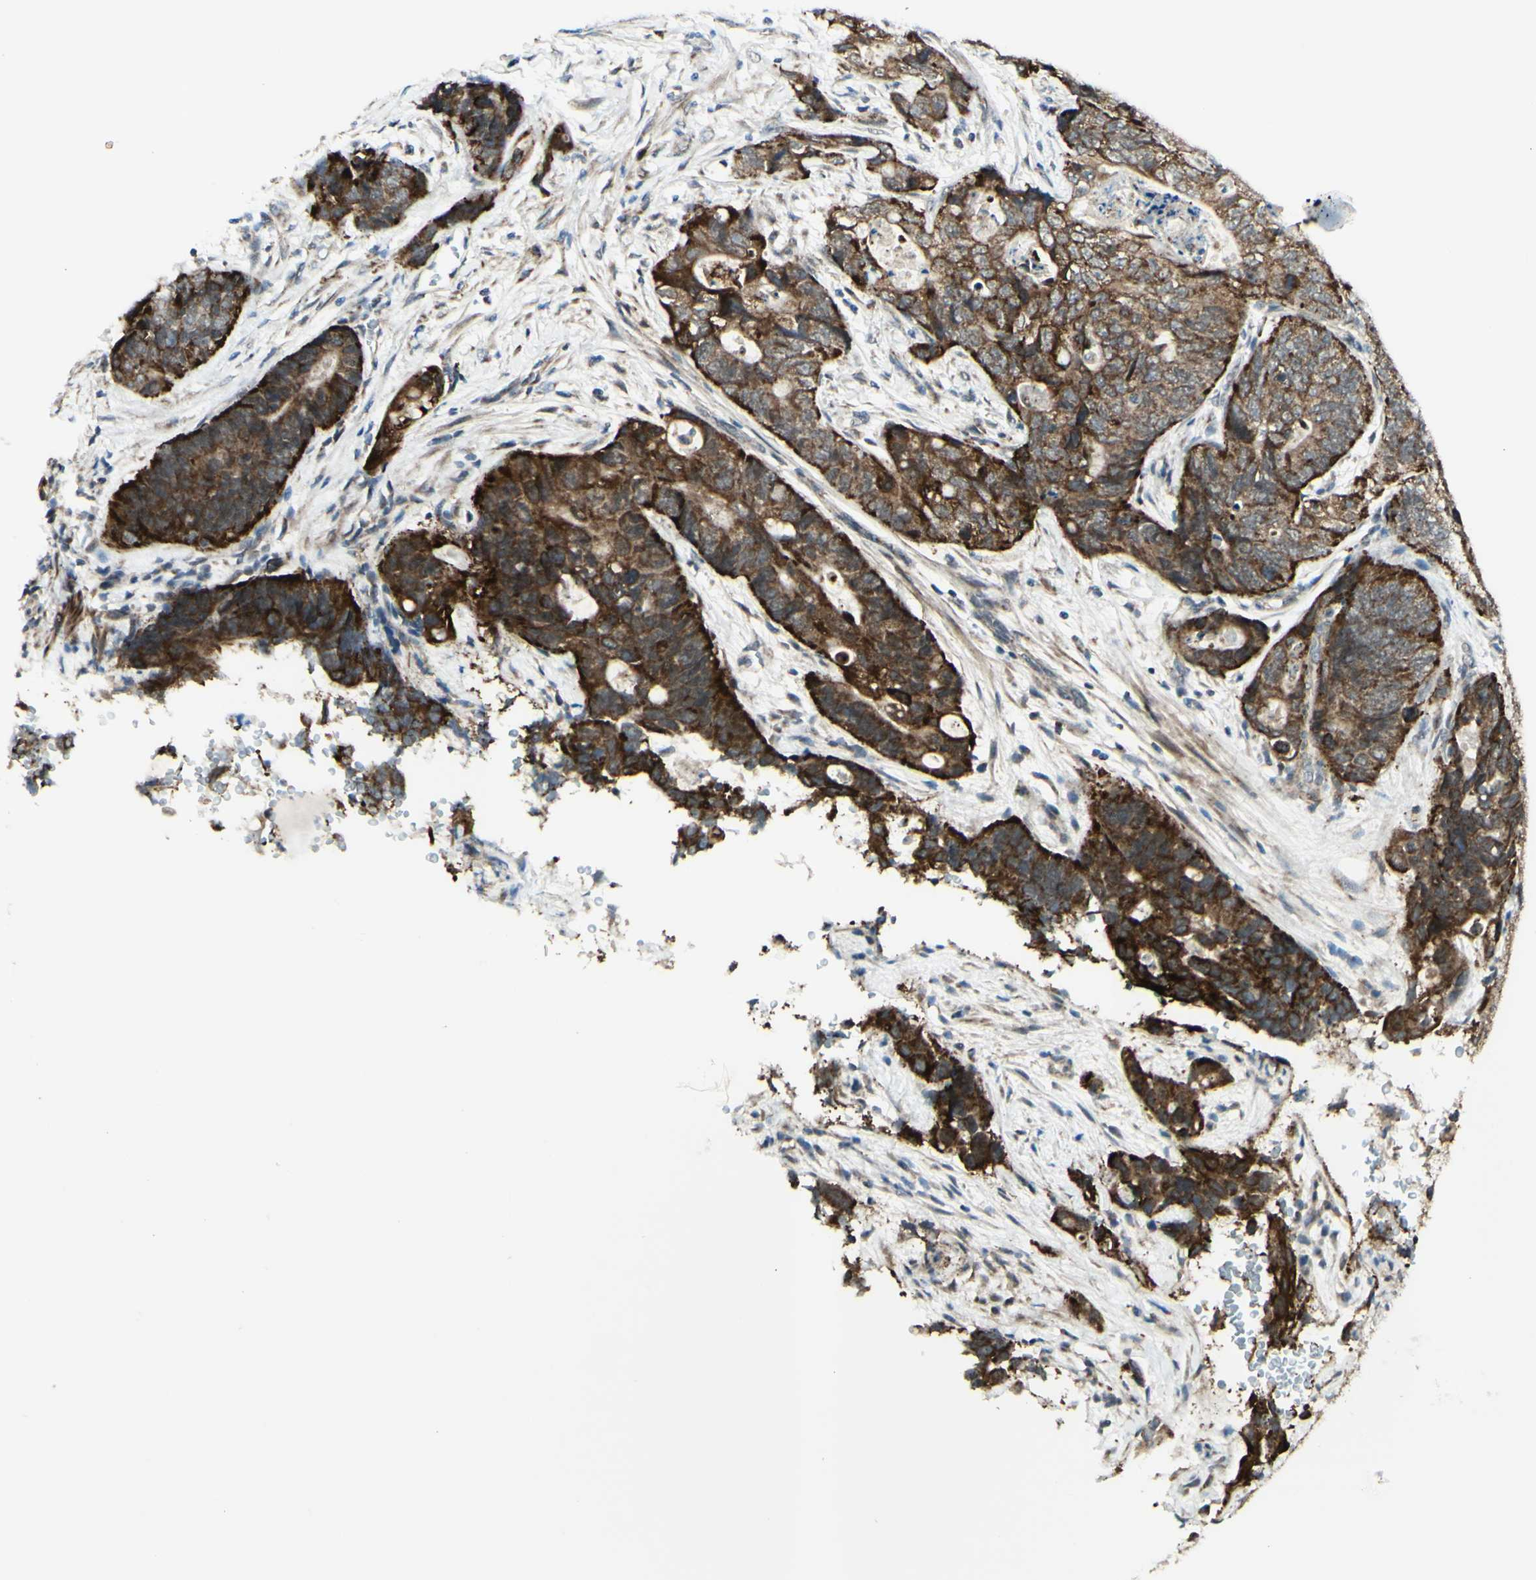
{"staining": {"intensity": "strong", "quantity": ">75%", "location": "cytoplasmic/membranous"}, "tissue": "stomach cancer", "cell_type": "Tumor cells", "image_type": "cancer", "snomed": [{"axis": "morphology", "description": "Adenocarcinoma, NOS"}, {"axis": "topography", "description": "Stomach"}], "caption": "Immunohistochemistry micrograph of neoplastic tissue: stomach cancer (adenocarcinoma) stained using immunohistochemistry (IHC) exhibits high levels of strong protein expression localized specifically in the cytoplasmic/membranous of tumor cells, appearing as a cytoplasmic/membranous brown color.", "gene": "DHRS3", "patient": {"sex": "female", "age": 89}}